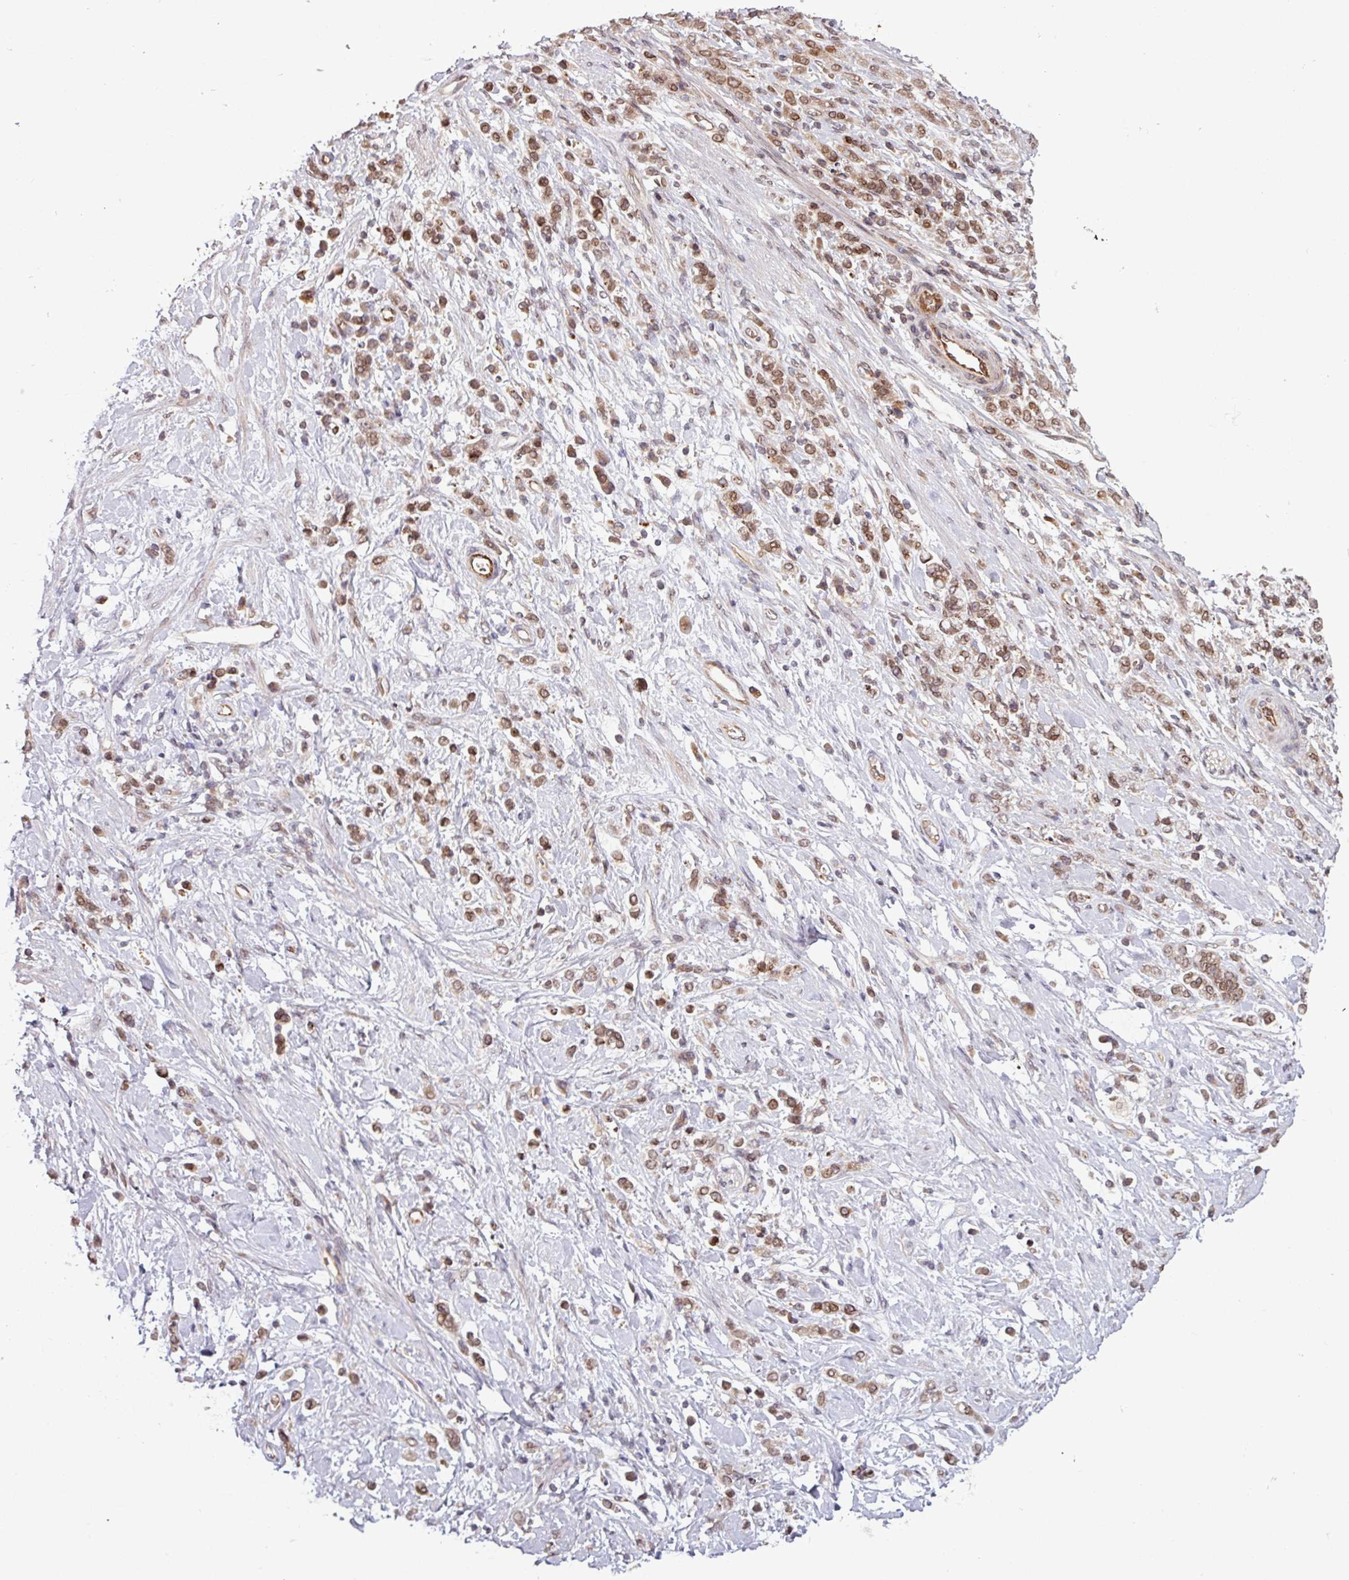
{"staining": {"intensity": "moderate", "quantity": ">75%", "location": "cytoplasmic/membranous,nuclear"}, "tissue": "stomach cancer", "cell_type": "Tumor cells", "image_type": "cancer", "snomed": [{"axis": "morphology", "description": "Adenocarcinoma, NOS"}, {"axis": "topography", "description": "Stomach"}], "caption": "Immunohistochemical staining of human stomach cancer (adenocarcinoma) displays medium levels of moderate cytoplasmic/membranous and nuclear staining in about >75% of tumor cells.", "gene": "RBM4B", "patient": {"sex": "female", "age": 60}}